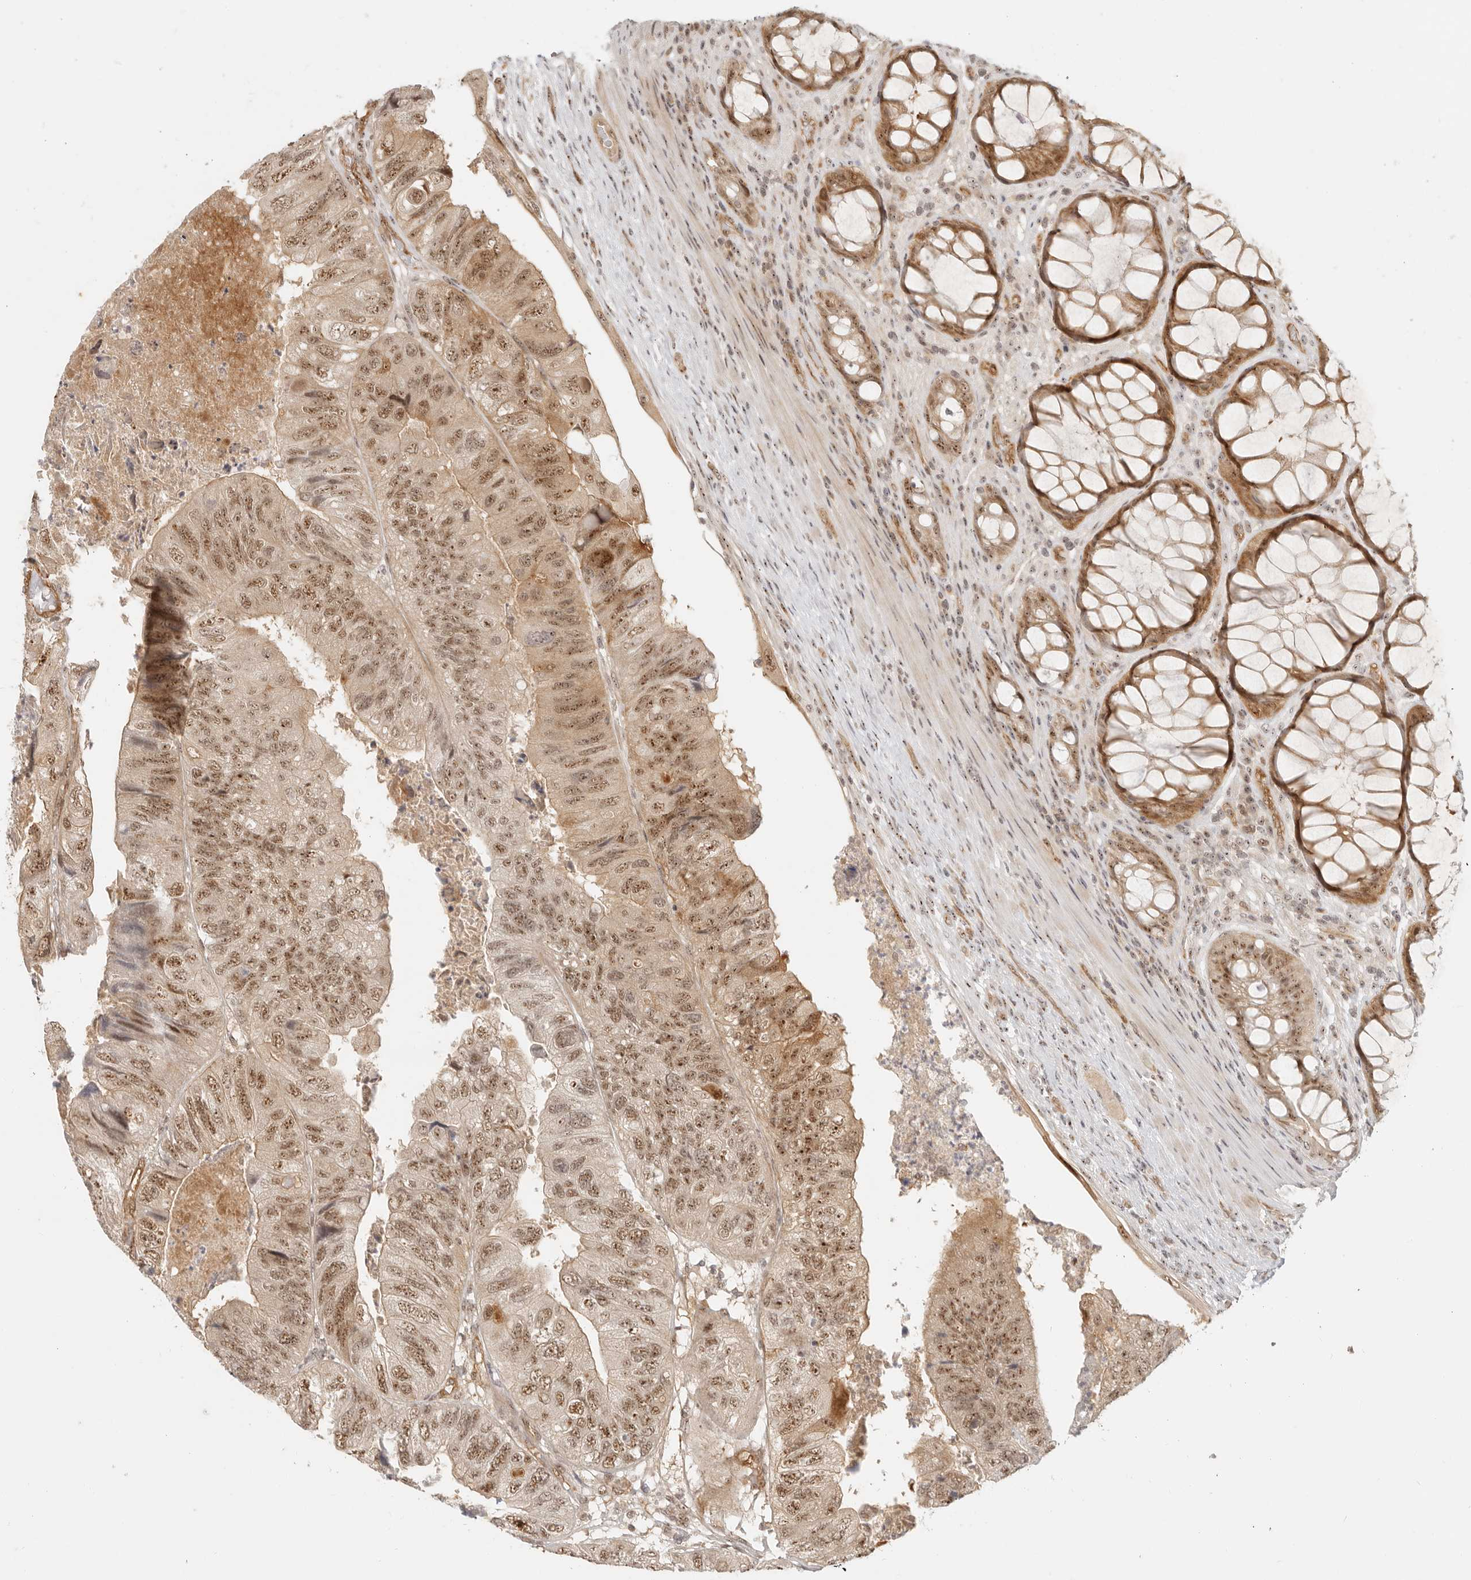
{"staining": {"intensity": "moderate", "quantity": ">75%", "location": "nuclear"}, "tissue": "colorectal cancer", "cell_type": "Tumor cells", "image_type": "cancer", "snomed": [{"axis": "morphology", "description": "Adenocarcinoma, NOS"}, {"axis": "topography", "description": "Rectum"}], "caption": "Tumor cells display medium levels of moderate nuclear positivity in about >75% of cells in adenocarcinoma (colorectal). (Brightfield microscopy of DAB IHC at high magnification).", "gene": "BAP1", "patient": {"sex": "male", "age": 63}}